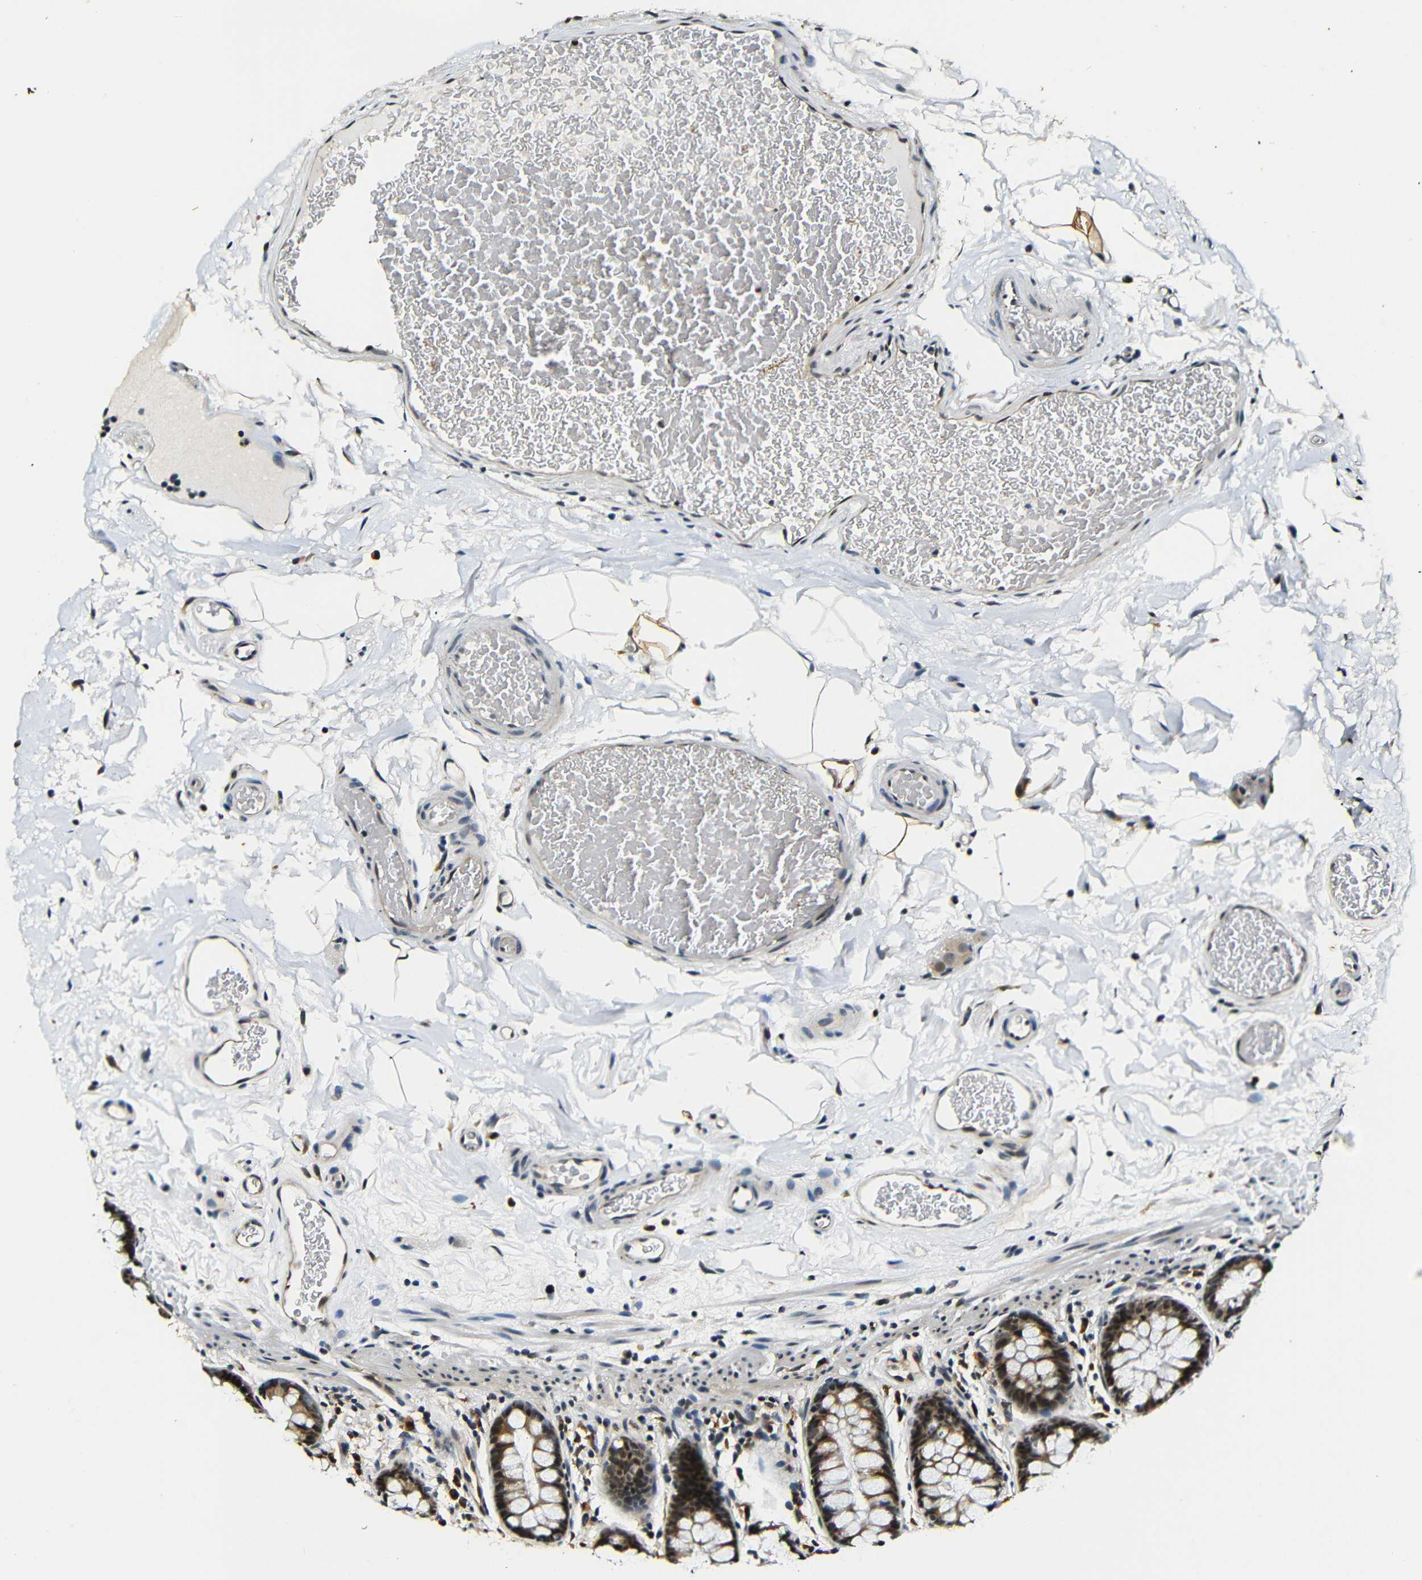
{"staining": {"intensity": "moderate", "quantity": ">75%", "location": "nuclear"}, "tissue": "colon", "cell_type": "Endothelial cells", "image_type": "normal", "snomed": [{"axis": "morphology", "description": "Normal tissue, NOS"}, {"axis": "topography", "description": "Colon"}], "caption": "Immunohistochemical staining of benign human colon shows medium levels of moderate nuclear positivity in about >75% of endothelial cells. (DAB = brown stain, brightfield microscopy at high magnification).", "gene": "FOXD4L1", "patient": {"sex": "female", "age": 80}}